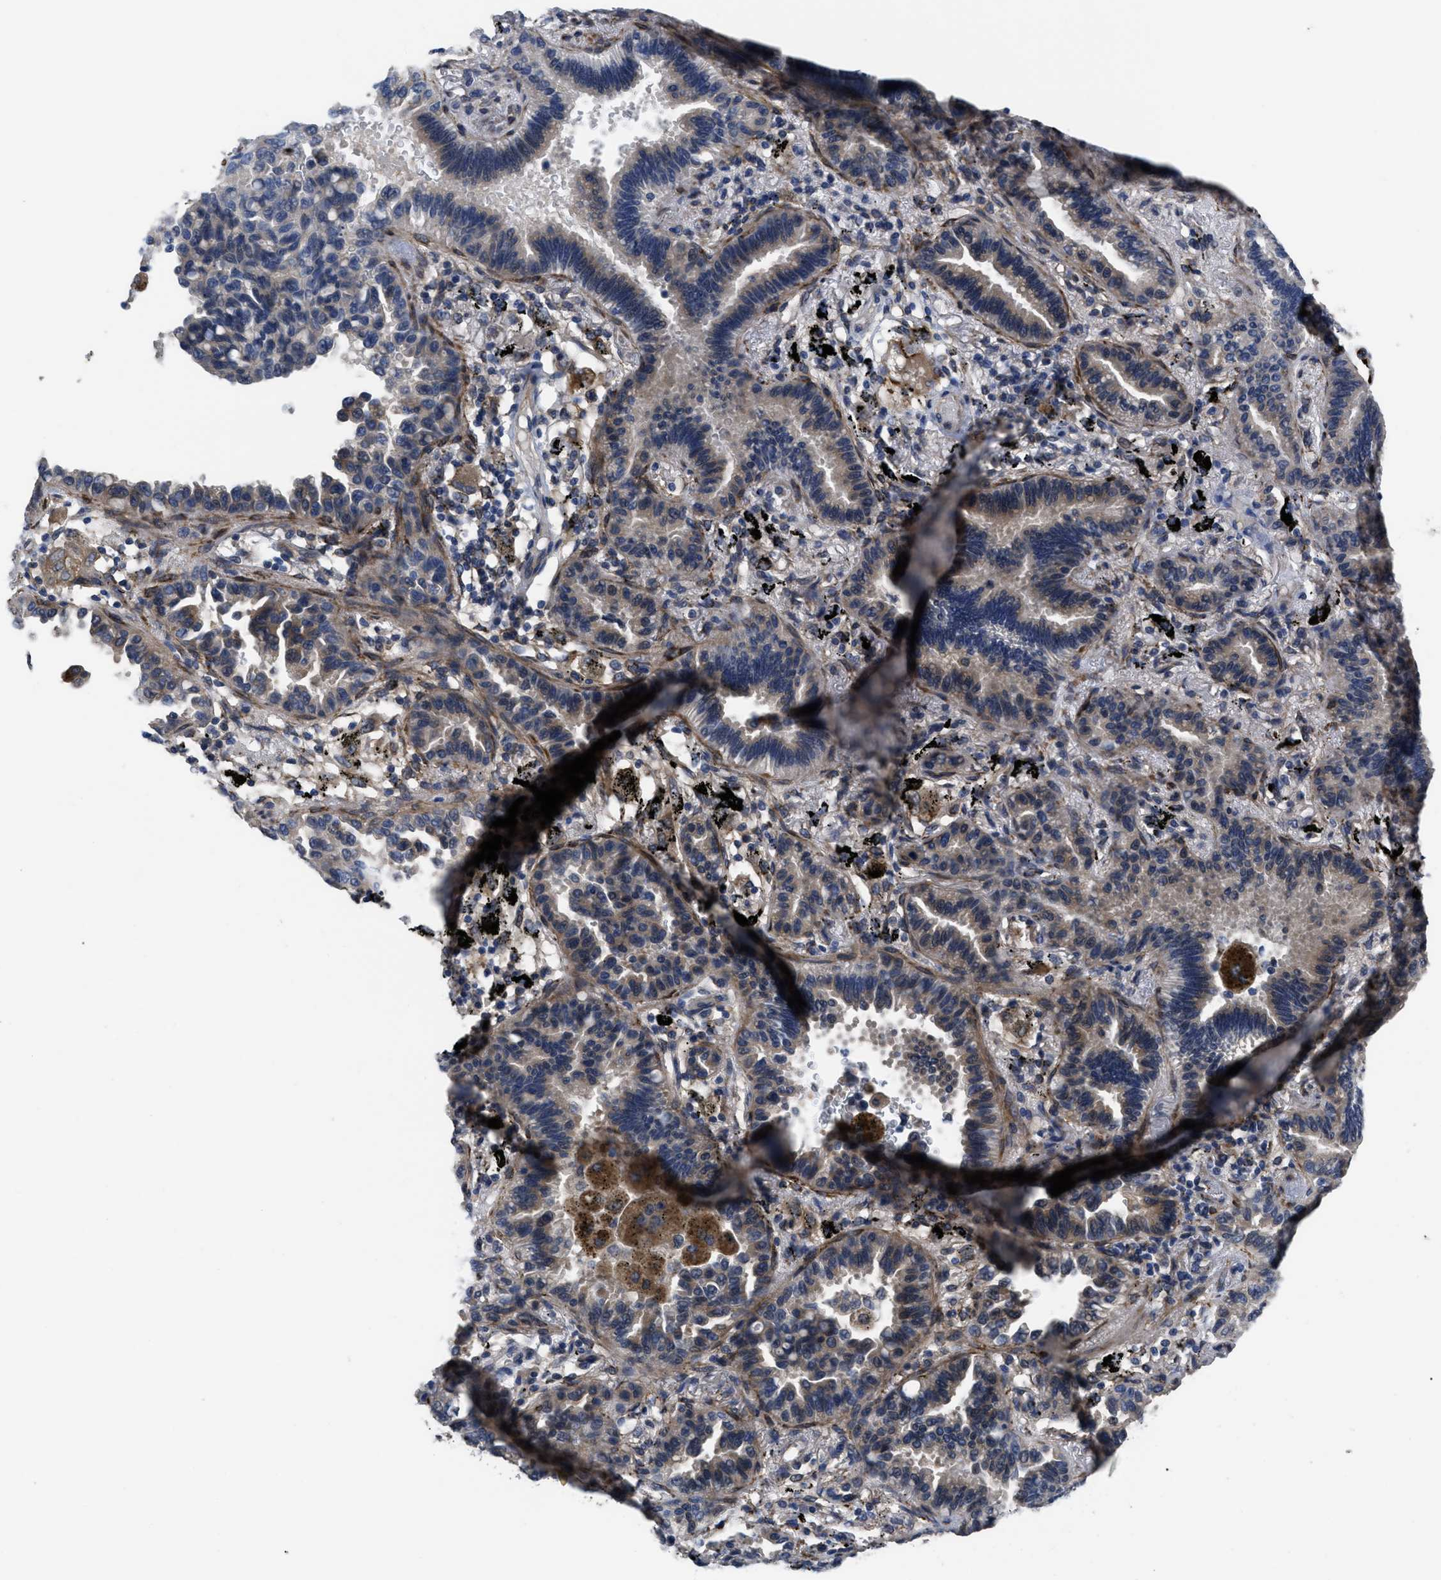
{"staining": {"intensity": "negative", "quantity": "none", "location": "none"}, "tissue": "lung cancer", "cell_type": "Tumor cells", "image_type": "cancer", "snomed": [{"axis": "morphology", "description": "Normal tissue, NOS"}, {"axis": "morphology", "description": "Adenocarcinoma, NOS"}, {"axis": "topography", "description": "Lung"}], "caption": "Immunohistochemical staining of lung cancer reveals no significant positivity in tumor cells.", "gene": "SQLE", "patient": {"sex": "male", "age": 59}}